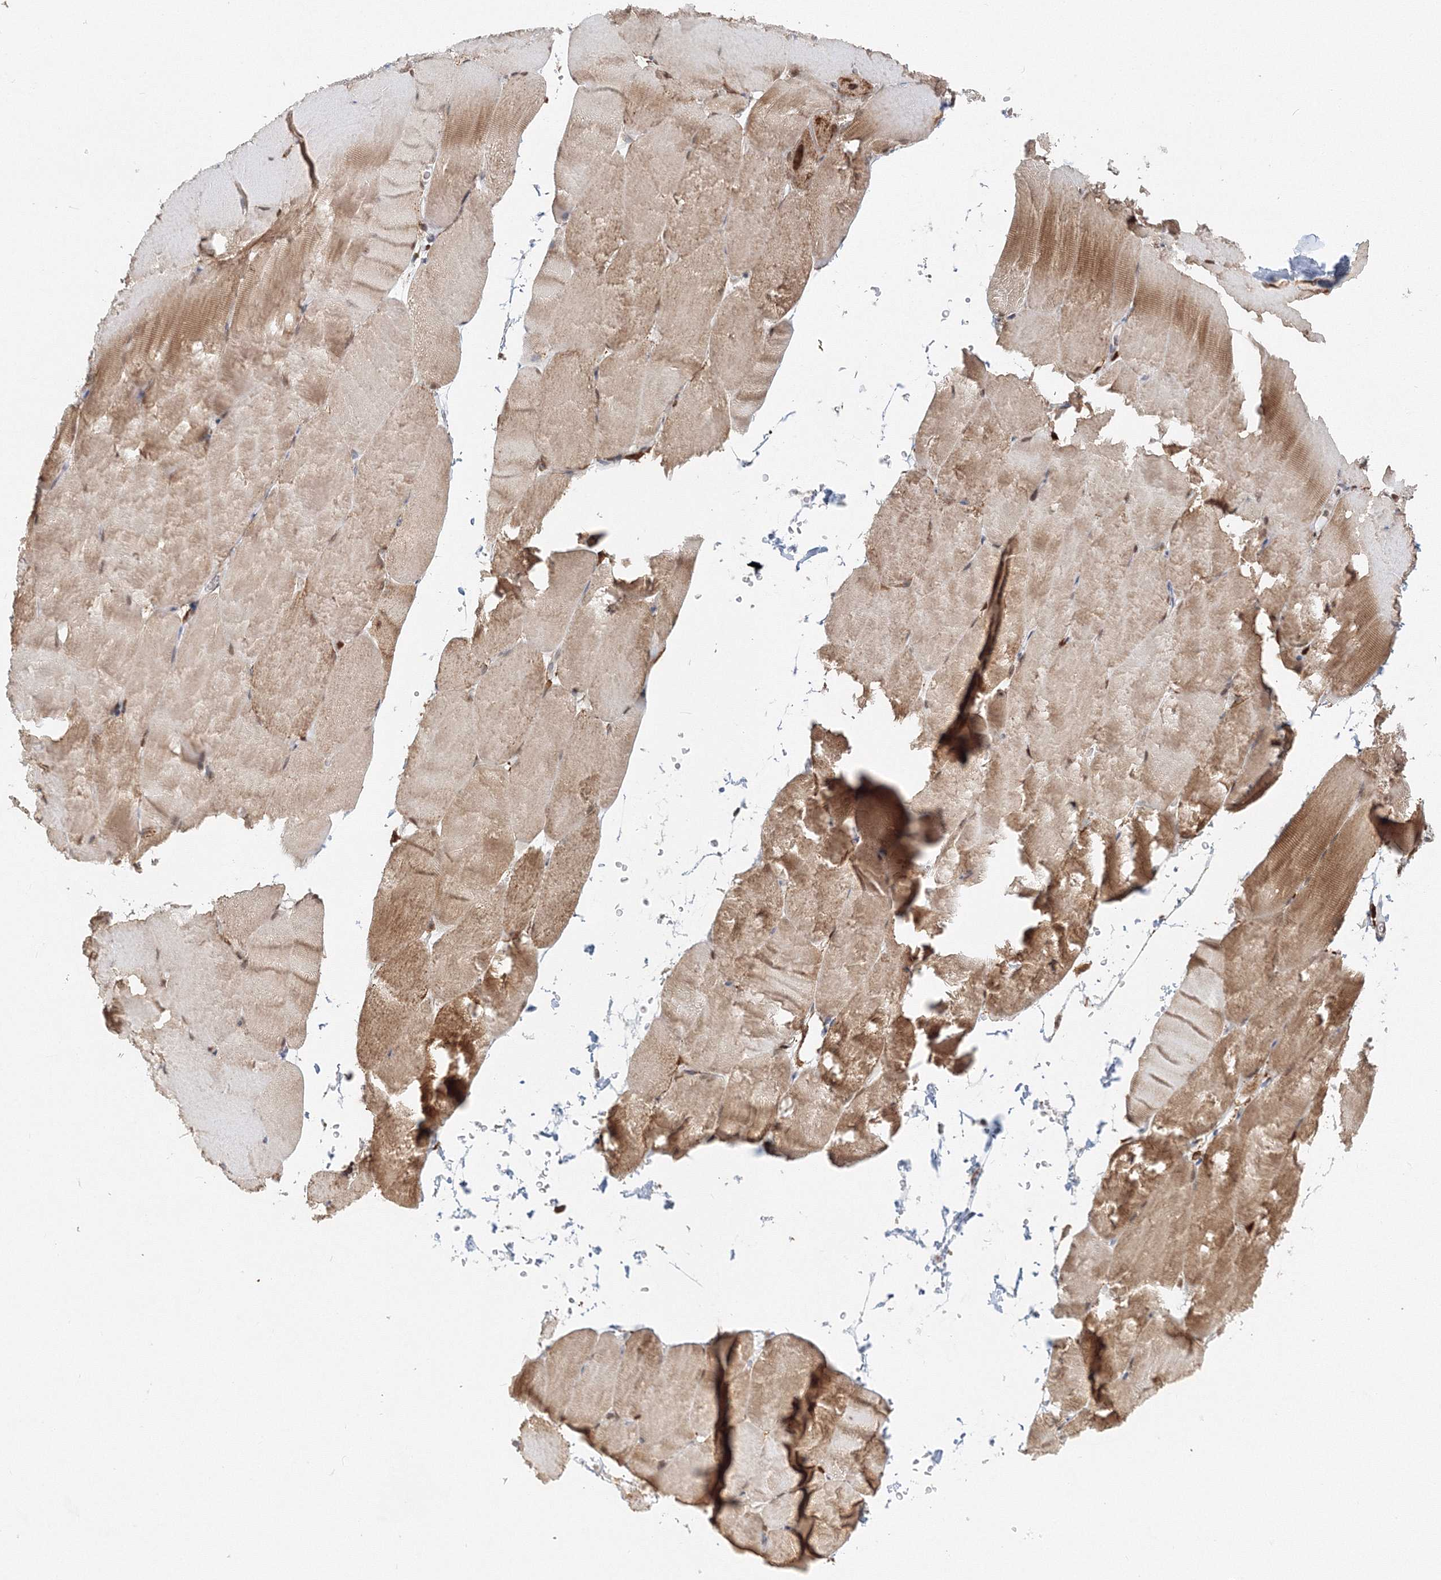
{"staining": {"intensity": "moderate", "quantity": "25%-75%", "location": "cytoplasmic/membranous"}, "tissue": "skeletal muscle", "cell_type": "Myocytes", "image_type": "normal", "snomed": [{"axis": "morphology", "description": "Normal tissue, NOS"}, {"axis": "topography", "description": "Skeletal muscle"}, {"axis": "topography", "description": "Parathyroid gland"}], "caption": "Immunohistochemical staining of benign skeletal muscle demonstrates 25%-75% levels of moderate cytoplasmic/membranous protein expression in approximately 25%-75% of myocytes. (DAB = brown stain, brightfield microscopy at high magnification).", "gene": "PSMD6", "patient": {"sex": "female", "age": 37}}